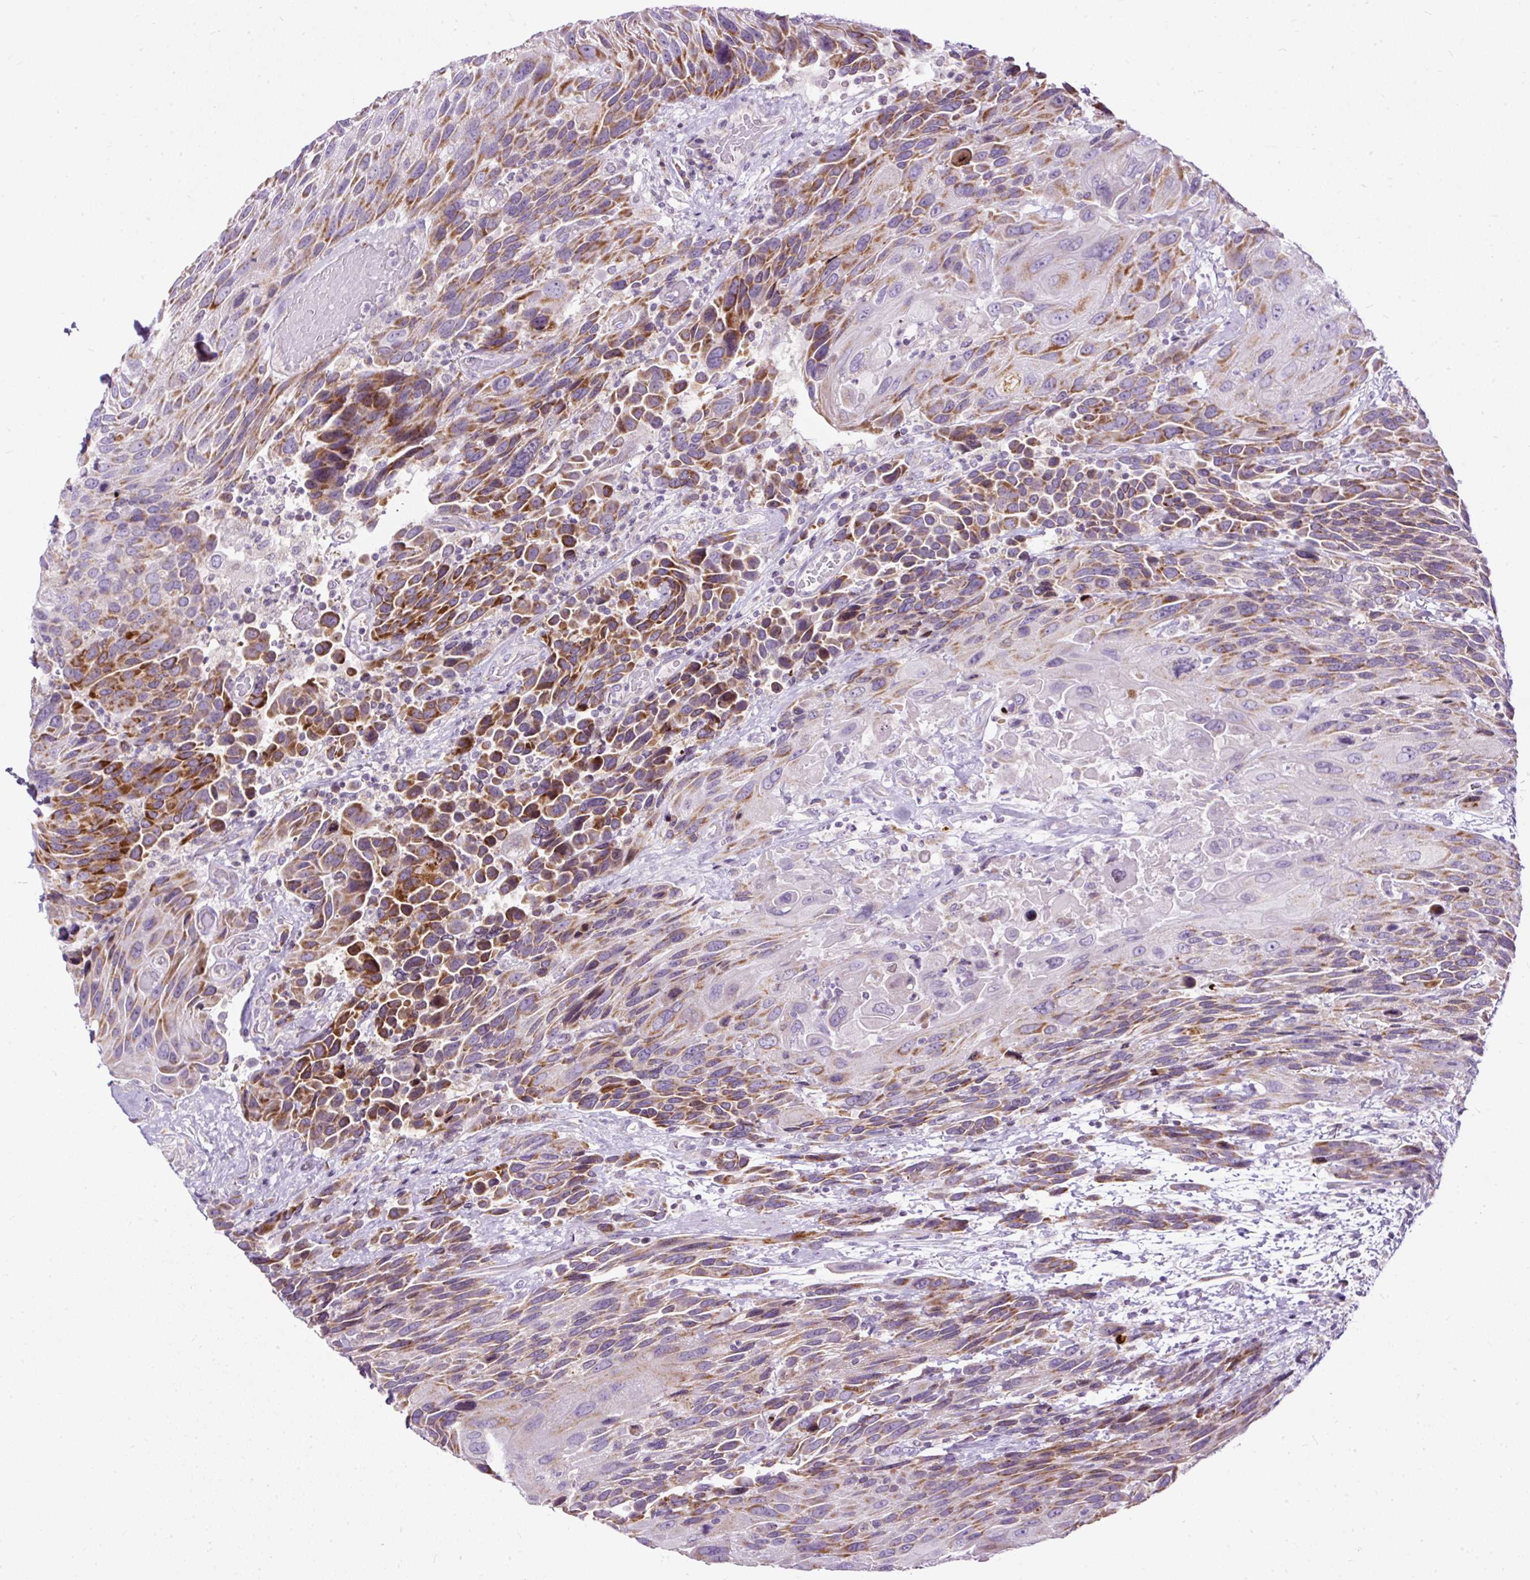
{"staining": {"intensity": "moderate", "quantity": ">75%", "location": "cytoplasmic/membranous"}, "tissue": "urothelial cancer", "cell_type": "Tumor cells", "image_type": "cancer", "snomed": [{"axis": "morphology", "description": "Urothelial carcinoma, High grade"}, {"axis": "topography", "description": "Urinary bladder"}], "caption": "This is a micrograph of immunohistochemistry (IHC) staining of urothelial cancer, which shows moderate staining in the cytoplasmic/membranous of tumor cells.", "gene": "FMC1", "patient": {"sex": "female", "age": 70}}